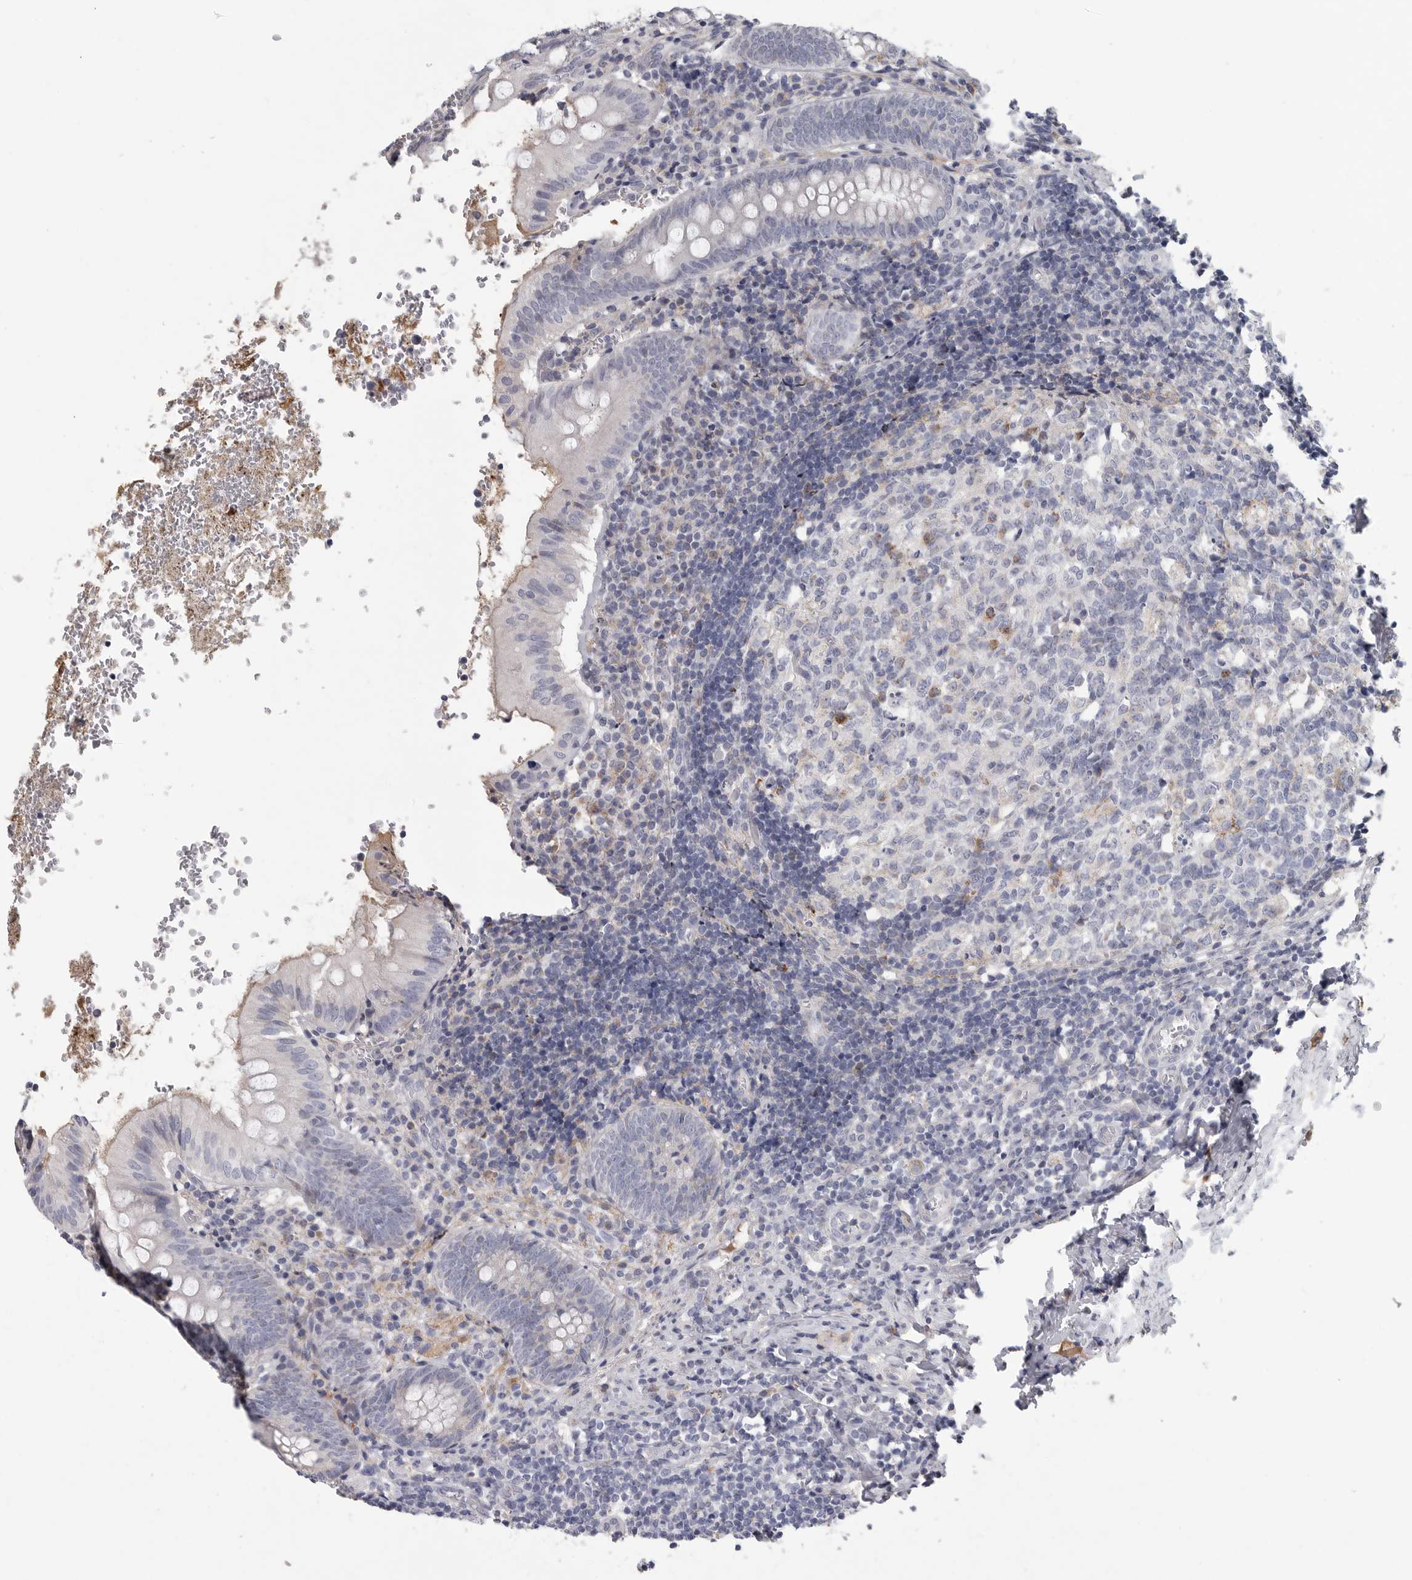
{"staining": {"intensity": "negative", "quantity": "none", "location": "none"}, "tissue": "appendix", "cell_type": "Glandular cells", "image_type": "normal", "snomed": [{"axis": "morphology", "description": "Normal tissue, NOS"}, {"axis": "topography", "description": "Appendix"}], "caption": "The immunohistochemistry (IHC) micrograph has no significant staining in glandular cells of appendix.", "gene": "SDC3", "patient": {"sex": "male", "age": 8}}